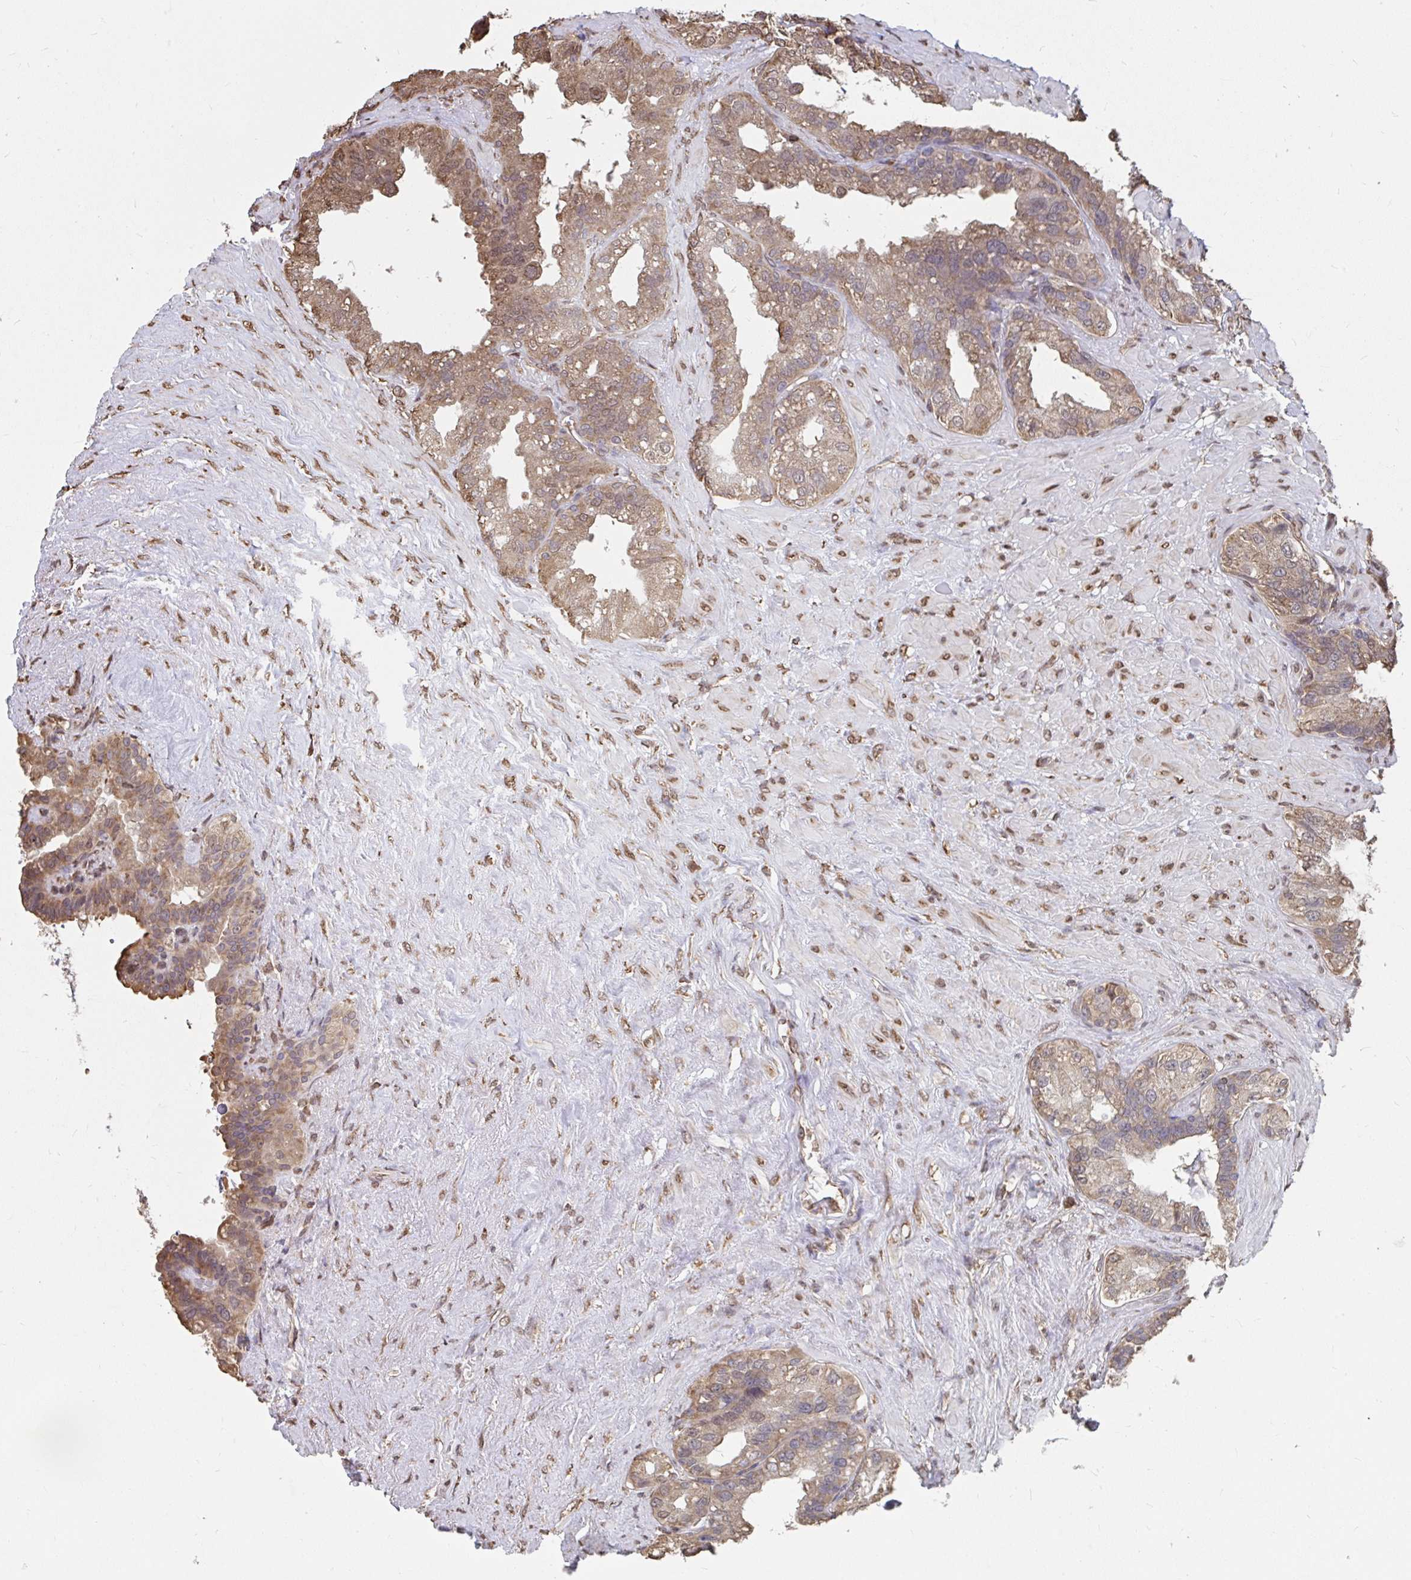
{"staining": {"intensity": "moderate", "quantity": ">75%", "location": "cytoplasmic/membranous"}, "tissue": "seminal vesicle", "cell_type": "Glandular cells", "image_type": "normal", "snomed": [{"axis": "morphology", "description": "Normal tissue, NOS"}, {"axis": "topography", "description": "Seminal veicle"}, {"axis": "topography", "description": "Peripheral nerve tissue"}], "caption": "DAB immunohistochemical staining of benign human seminal vesicle reveals moderate cytoplasmic/membranous protein staining in approximately >75% of glandular cells.", "gene": "SYNCRIP", "patient": {"sex": "male", "age": 76}}